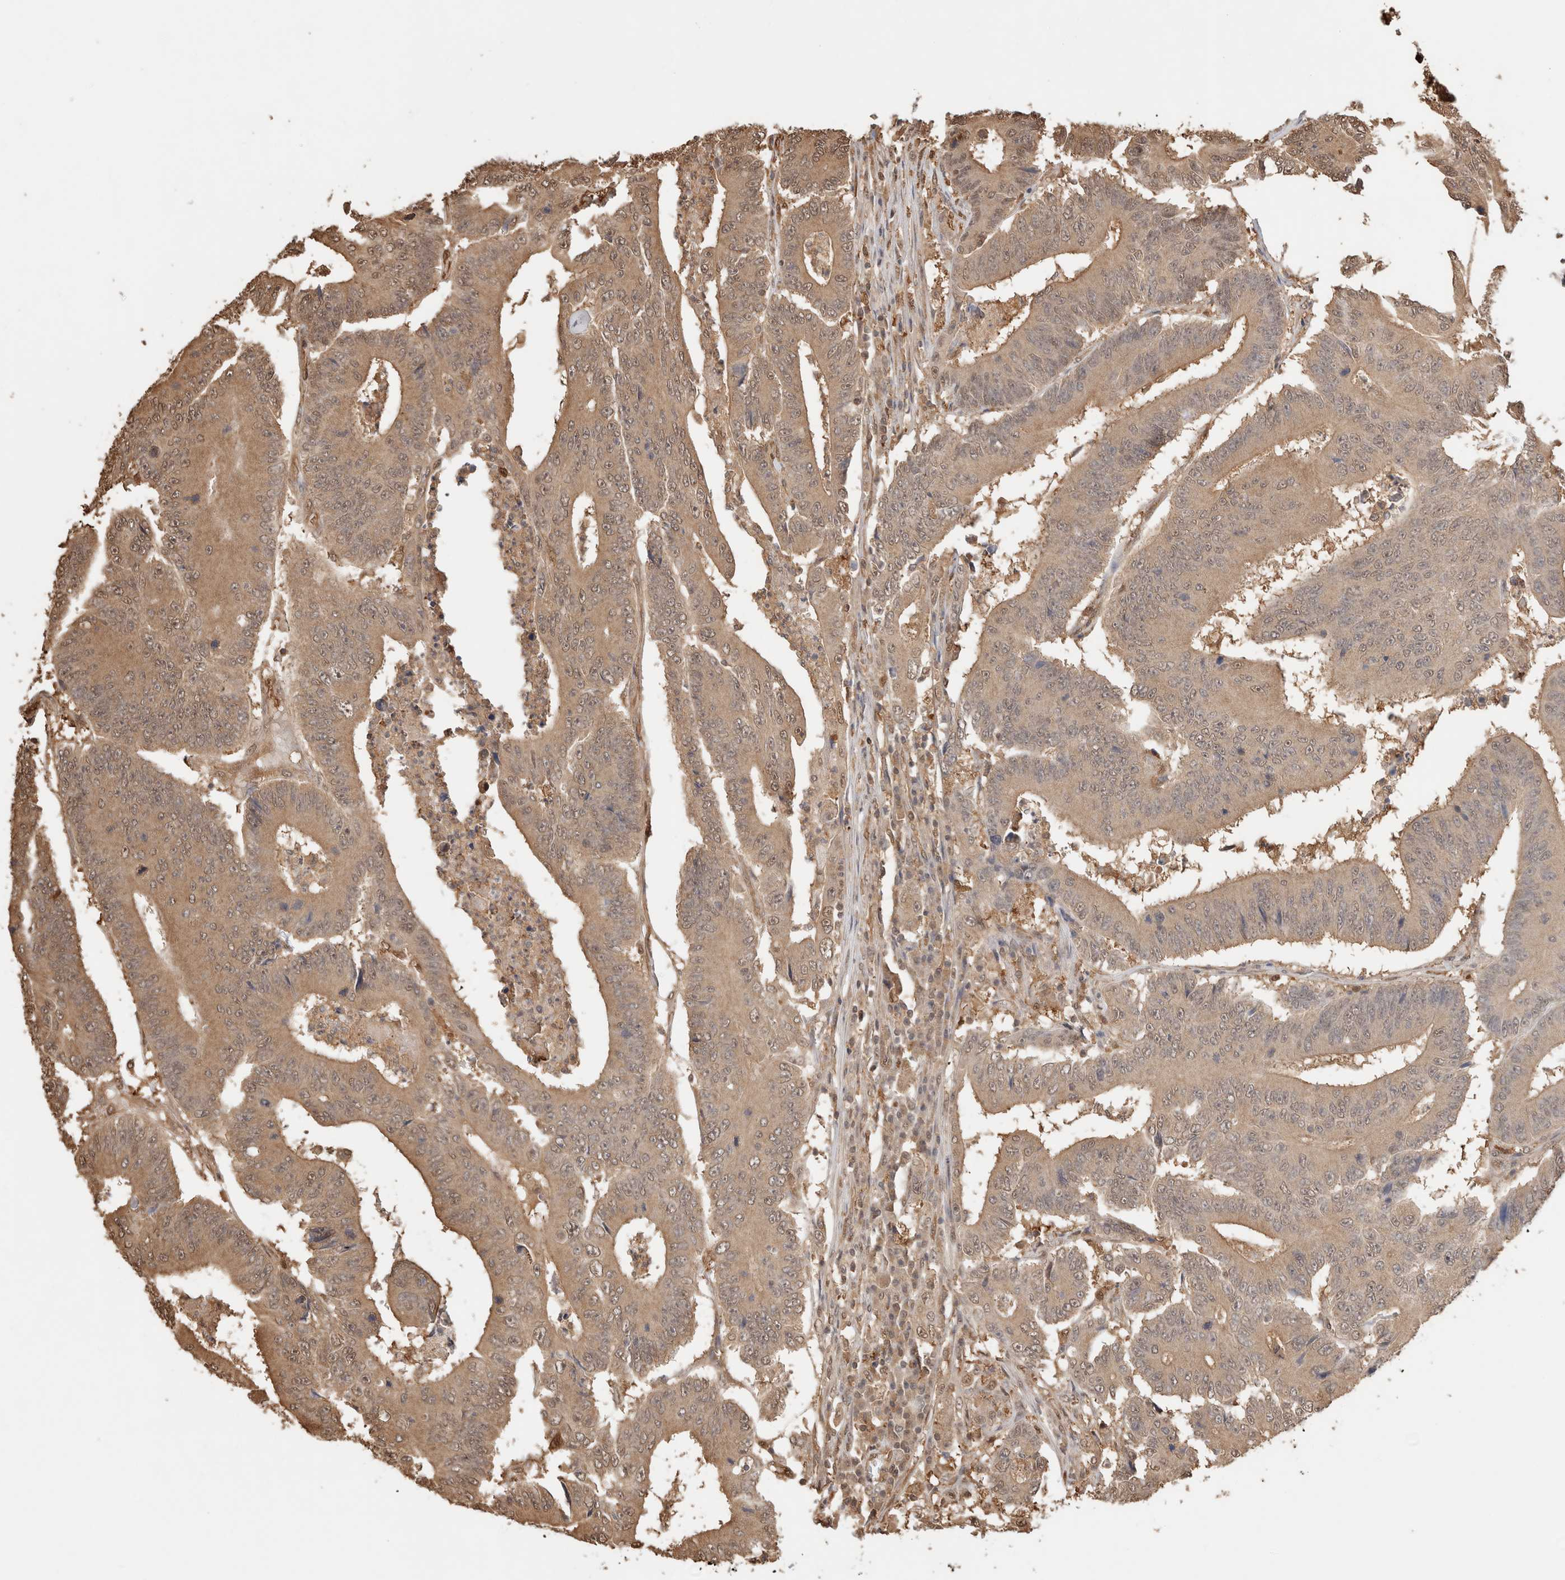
{"staining": {"intensity": "moderate", "quantity": ">75%", "location": "cytoplasmic/membranous,nuclear"}, "tissue": "colorectal cancer", "cell_type": "Tumor cells", "image_type": "cancer", "snomed": [{"axis": "morphology", "description": "Adenocarcinoma, NOS"}, {"axis": "topography", "description": "Colon"}], "caption": "Protein positivity by immunohistochemistry (IHC) demonstrates moderate cytoplasmic/membranous and nuclear expression in about >75% of tumor cells in colorectal adenocarcinoma. The staining was performed using DAB (3,3'-diaminobenzidine) to visualize the protein expression in brown, while the nuclei were stained in blue with hematoxylin (Magnification: 20x).", "gene": "YWHAH", "patient": {"sex": "male", "age": 83}}